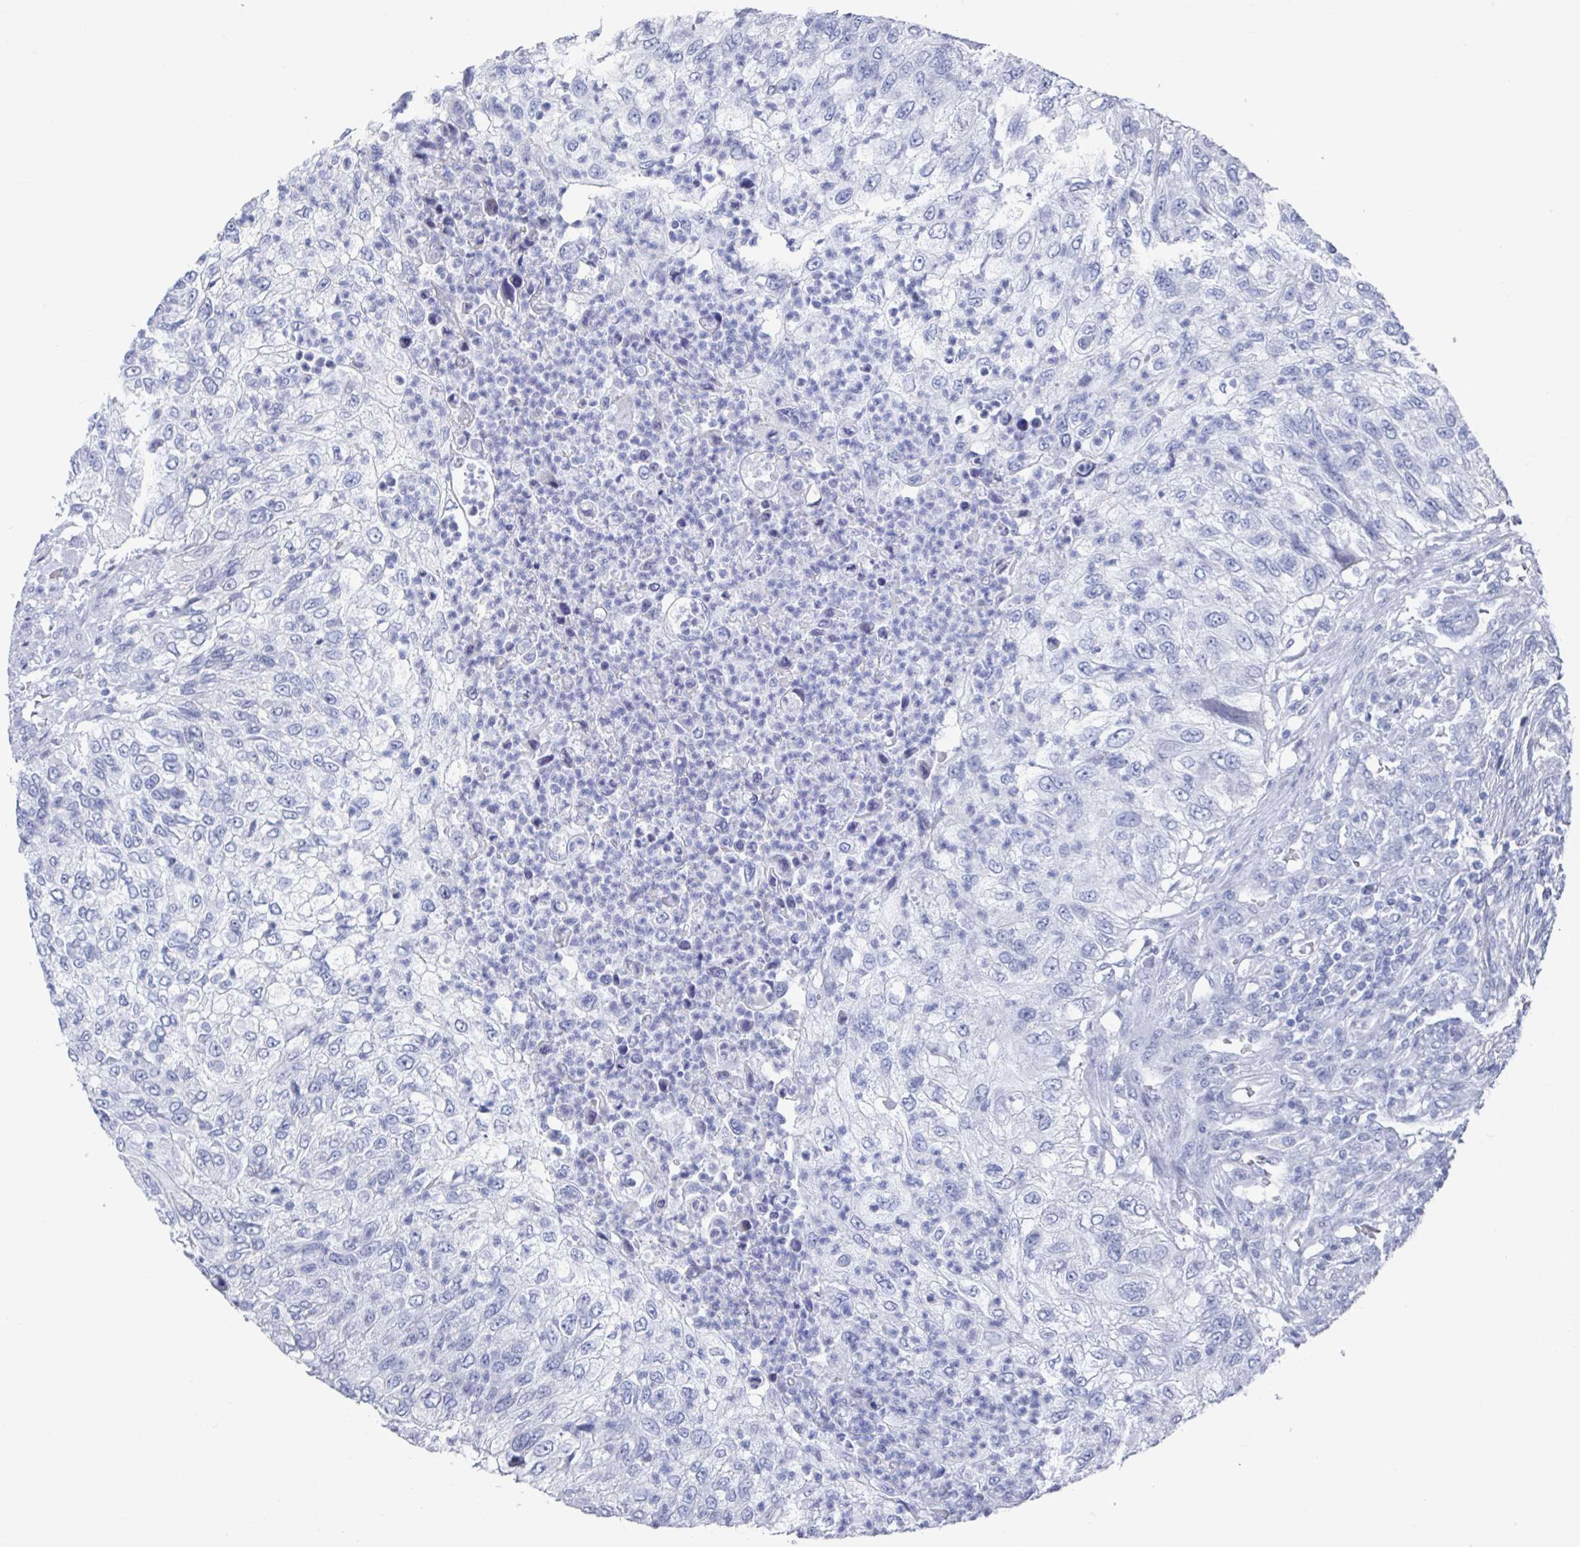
{"staining": {"intensity": "negative", "quantity": "none", "location": "none"}, "tissue": "urothelial cancer", "cell_type": "Tumor cells", "image_type": "cancer", "snomed": [{"axis": "morphology", "description": "Urothelial carcinoma, High grade"}, {"axis": "topography", "description": "Urinary bladder"}], "caption": "This is an immunohistochemistry photomicrograph of high-grade urothelial carcinoma. There is no staining in tumor cells.", "gene": "CAMKV", "patient": {"sex": "female", "age": 60}}